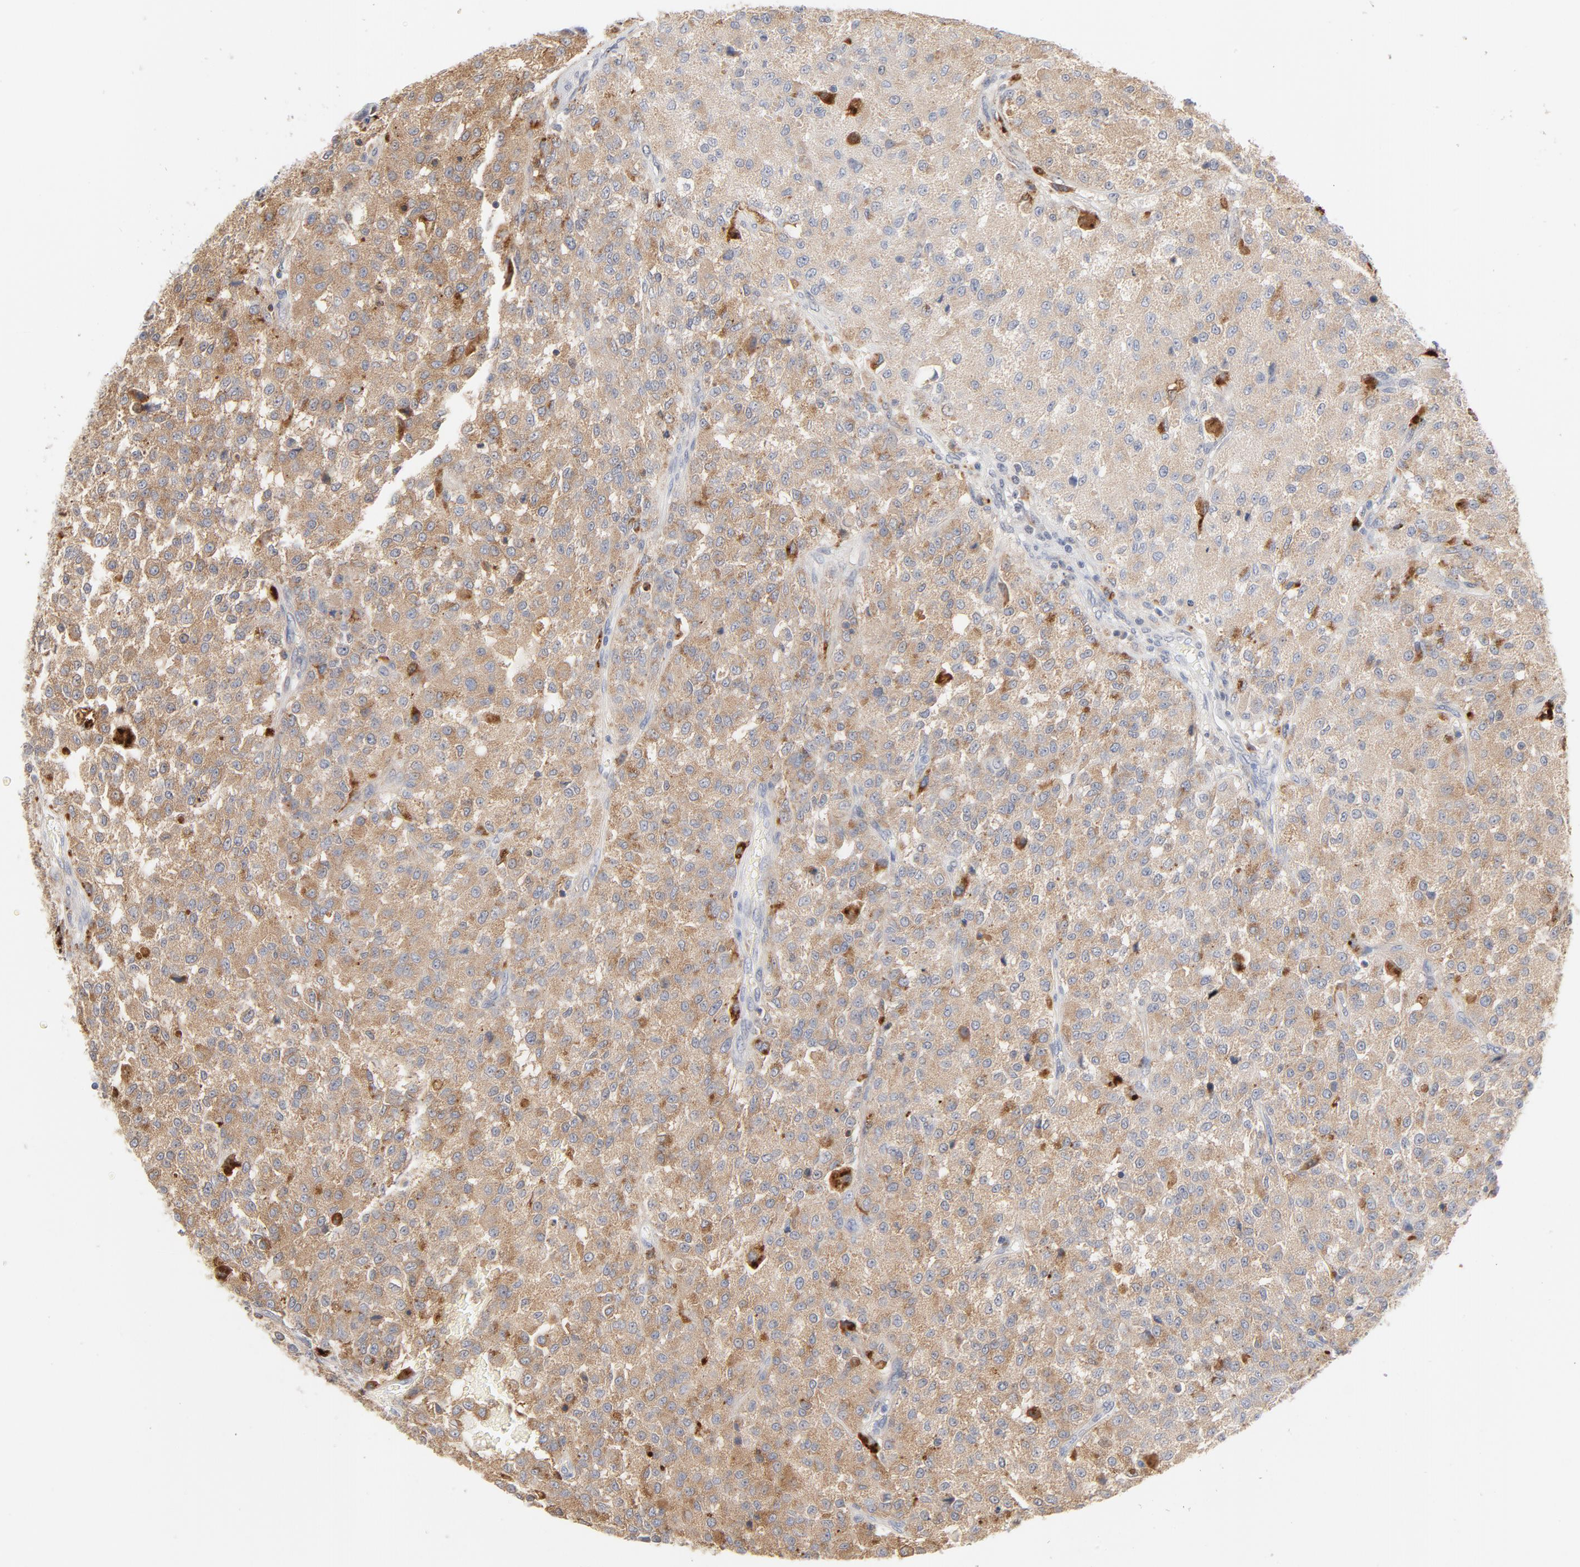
{"staining": {"intensity": "strong", "quantity": ">75%", "location": "cytoplasmic/membranous"}, "tissue": "testis cancer", "cell_type": "Tumor cells", "image_type": "cancer", "snomed": [{"axis": "morphology", "description": "Seminoma, NOS"}, {"axis": "topography", "description": "Testis"}], "caption": "Strong cytoplasmic/membranous staining for a protein is identified in about >75% of tumor cells of testis cancer using immunohistochemistry.", "gene": "LTBP2", "patient": {"sex": "male", "age": 59}}